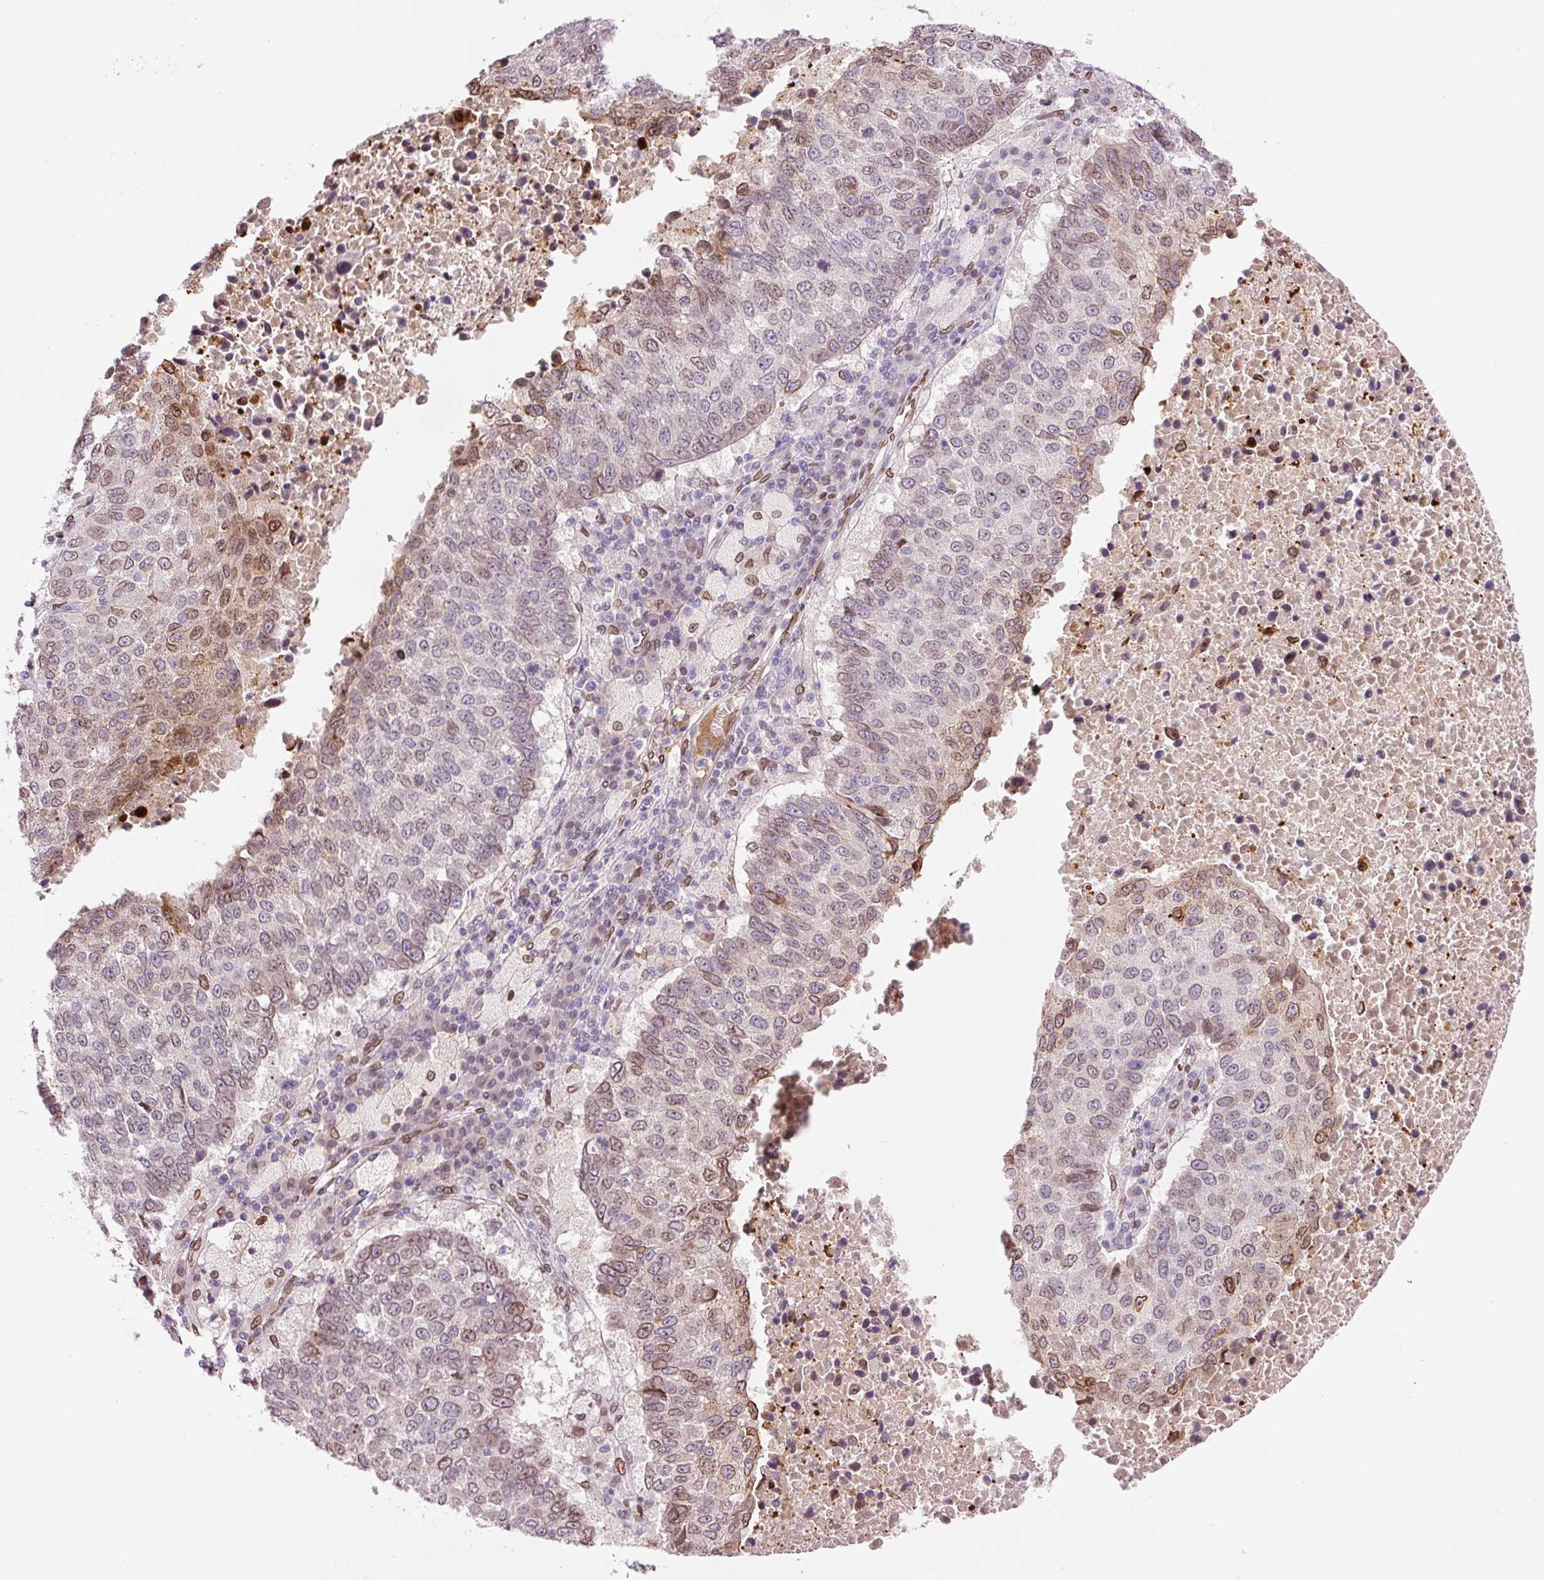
{"staining": {"intensity": "moderate", "quantity": "<25%", "location": "cytoplasmic/membranous,nuclear"}, "tissue": "lung cancer", "cell_type": "Tumor cells", "image_type": "cancer", "snomed": [{"axis": "morphology", "description": "Squamous cell carcinoma, NOS"}, {"axis": "topography", "description": "Lung"}], "caption": "Immunohistochemical staining of lung cancer (squamous cell carcinoma) displays moderate cytoplasmic/membranous and nuclear protein positivity in about <25% of tumor cells.", "gene": "ZNF224", "patient": {"sex": "male", "age": 73}}